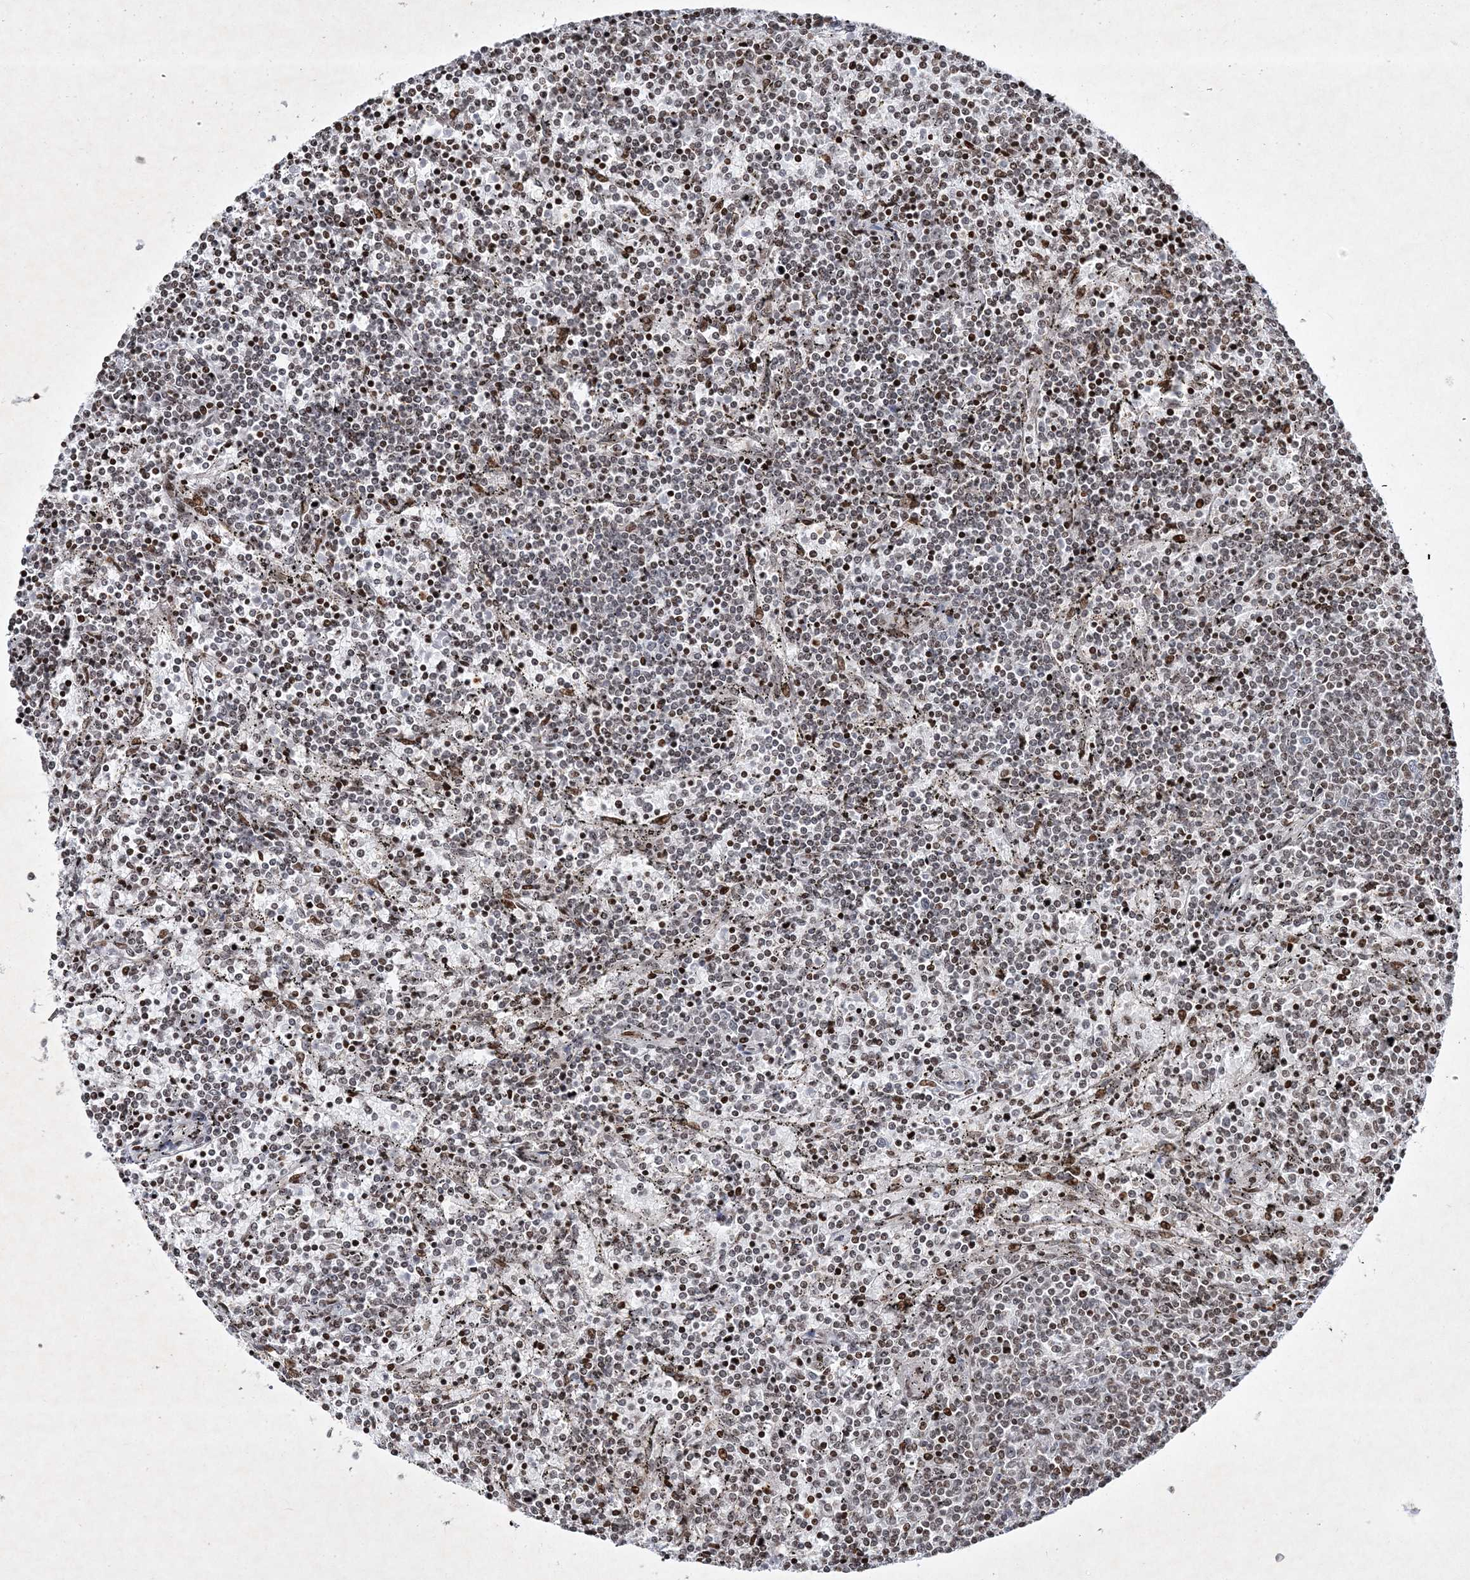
{"staining": {"intensity": "negative", "quantity": "none", "location": "none"}, "tissue": "lymphoma", "cell_type": "Tumor cells", "image_type": "cancer", "snomed": [{"axis": "morphology", "description": "Malignant lymphoma, non-Hodgkin's type, Low grade"}, {"axis": "topography", "description": "Spleen"}], "caption": "Micrograph shows no significant protein expression in tumor cells of malignant lymphoma, non-Hodgkin's type (low-grade).", "gene": "SMIM29", "patient": {"sex": "female", "age": 50}}